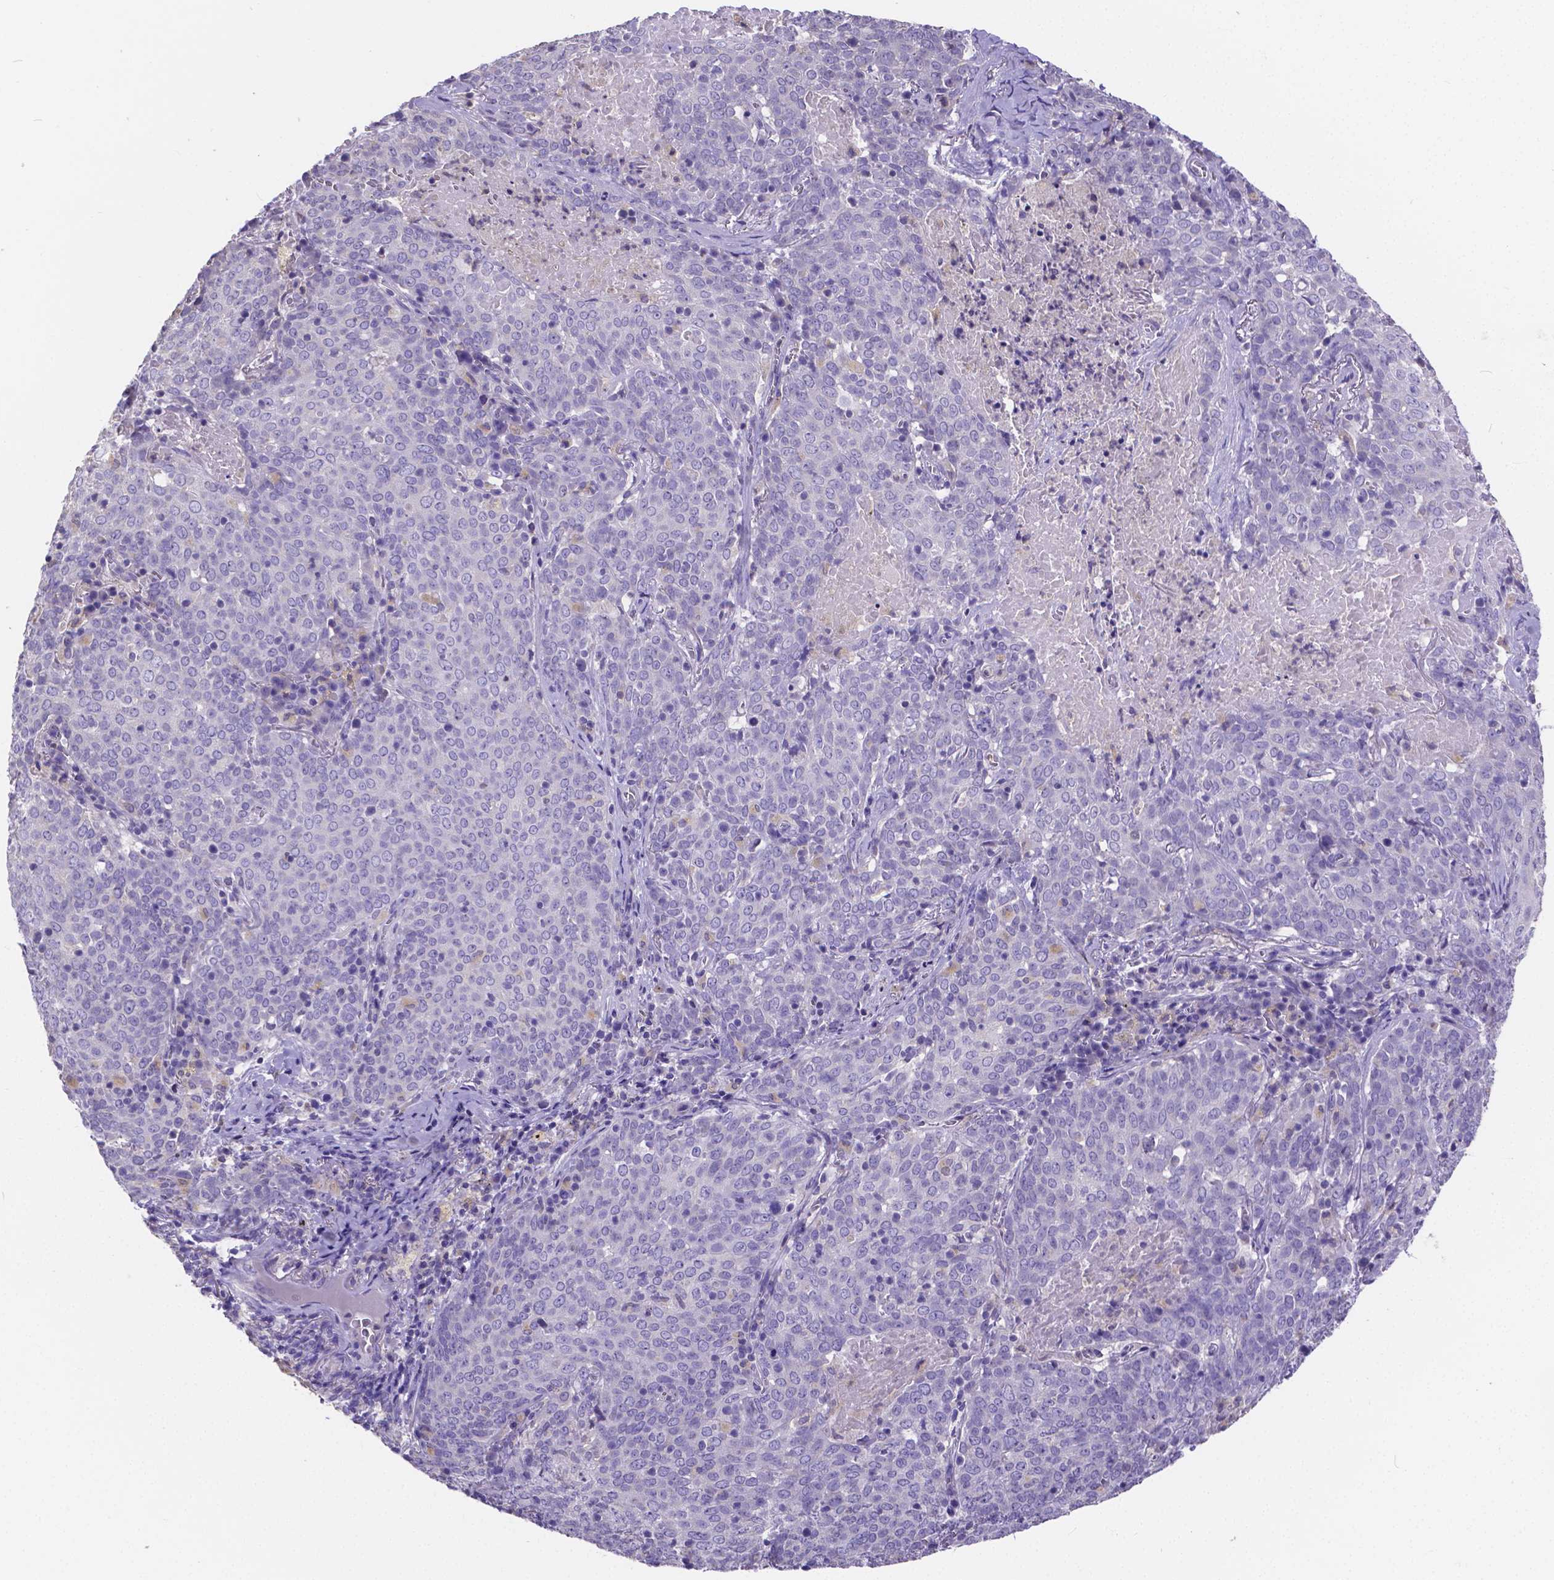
{"staining": {"intensity": "negative", "quantity": "none", "location": "none"}, "tissue": "lung cancer", "cell_type": "Tumor cells", "image_type": "cancer", "snomed": [{"axis": "morphology", "description": "Squamous cell carcinoma, NOS"}, {"axis": "topography", "description": "Lung"}], "caption": "Immunohistochemistry of lung cancer (squamous cell carcinoma) demonstrates no staining in tumor cells. Nuclei are stained in blue.", "gene": "ATP6V1D", "patient": {"sex": "male", "age": 82}}